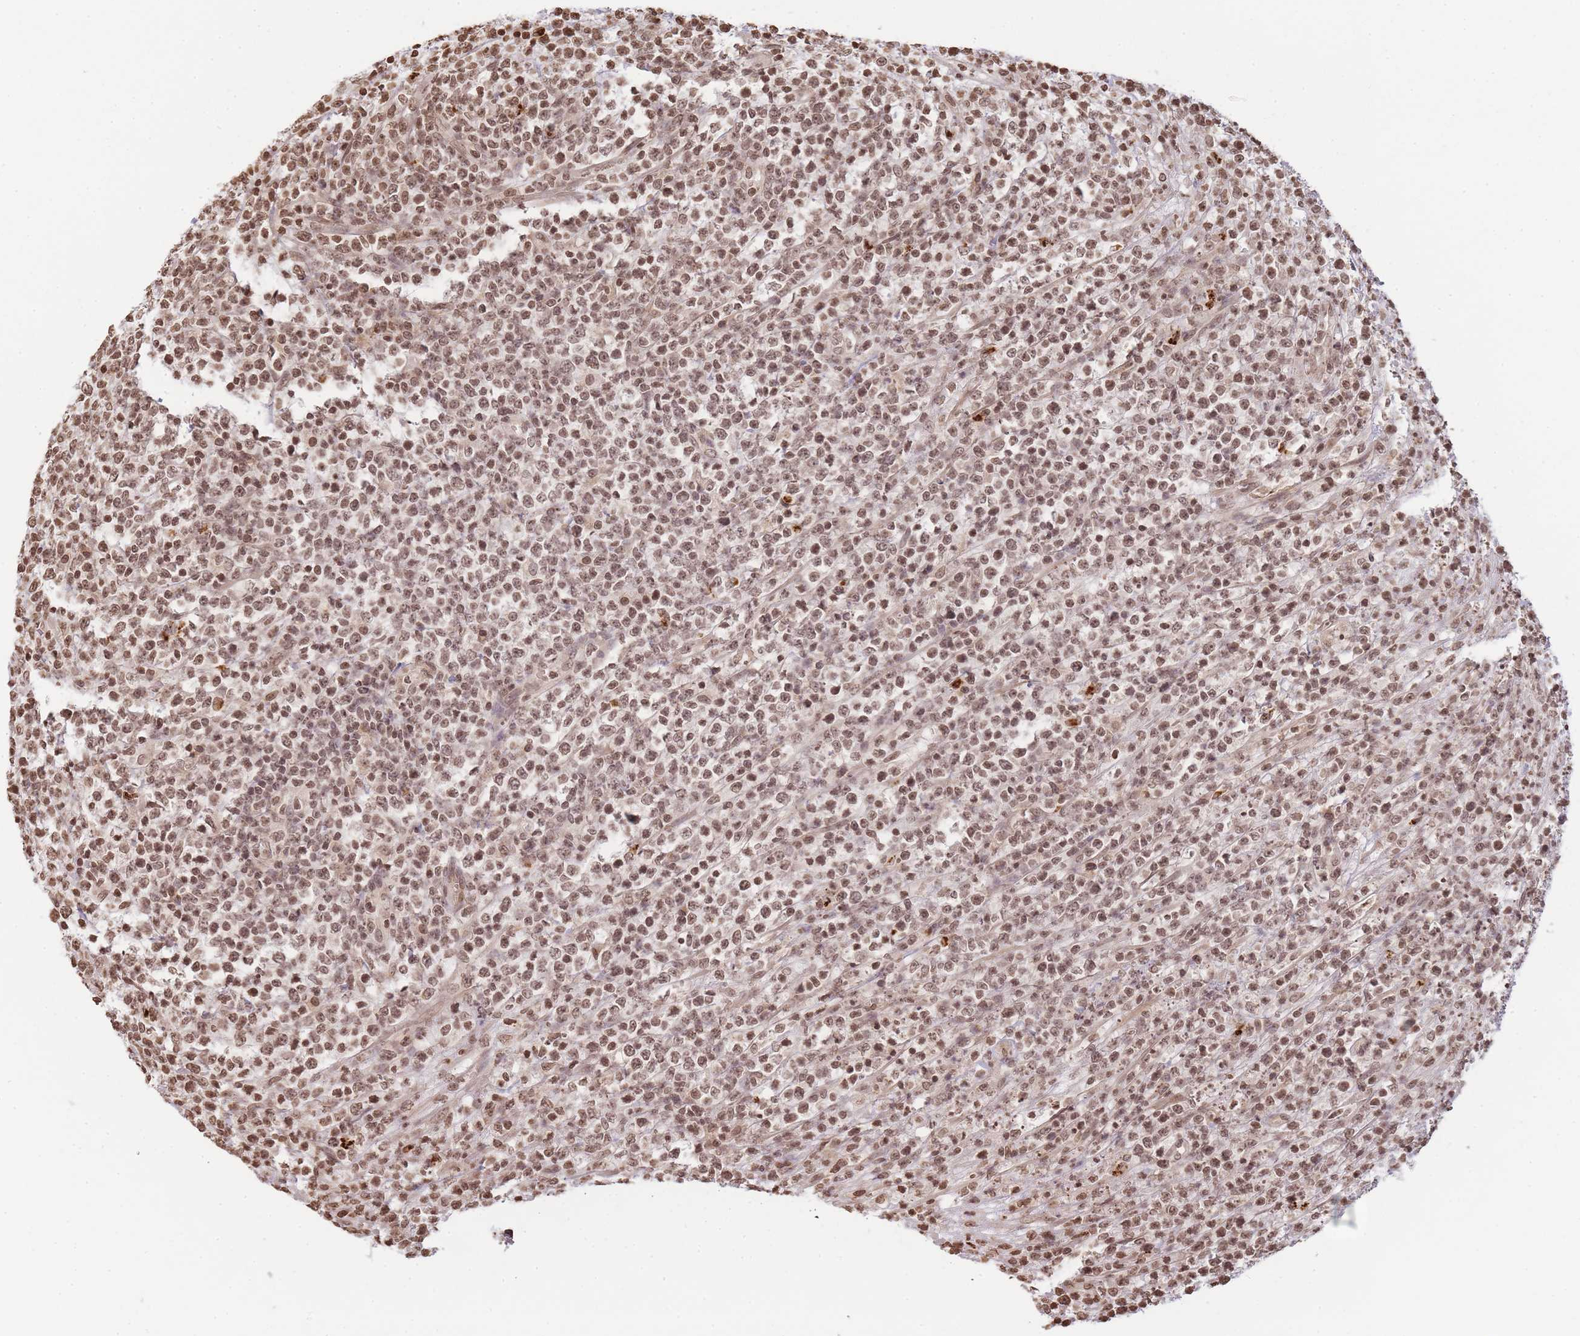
{"staining": {"intensity": "moderate", "quantity": ">75%", "location": "nuclear"}, "tissue": "lymphoma", "cell_type": "Tumor cells", "image_type": "cancer", "snomed": [{"axis": "morphology", "description": "Malignant lymphoma, non-Hodgkin's type, High grade"}, {"axis": "topography", "description": "Colon"}], "caption": "High-magnification brightfield microscopy of lymphoma stained with DAB (brown) and counterstained with hematoxylin (blue). tumor cells exhibit moderate nuclear positivity is seen in about>75% of cells.", "gene": "WWTR1", "patient": {"sex": "female", "age": 53}}